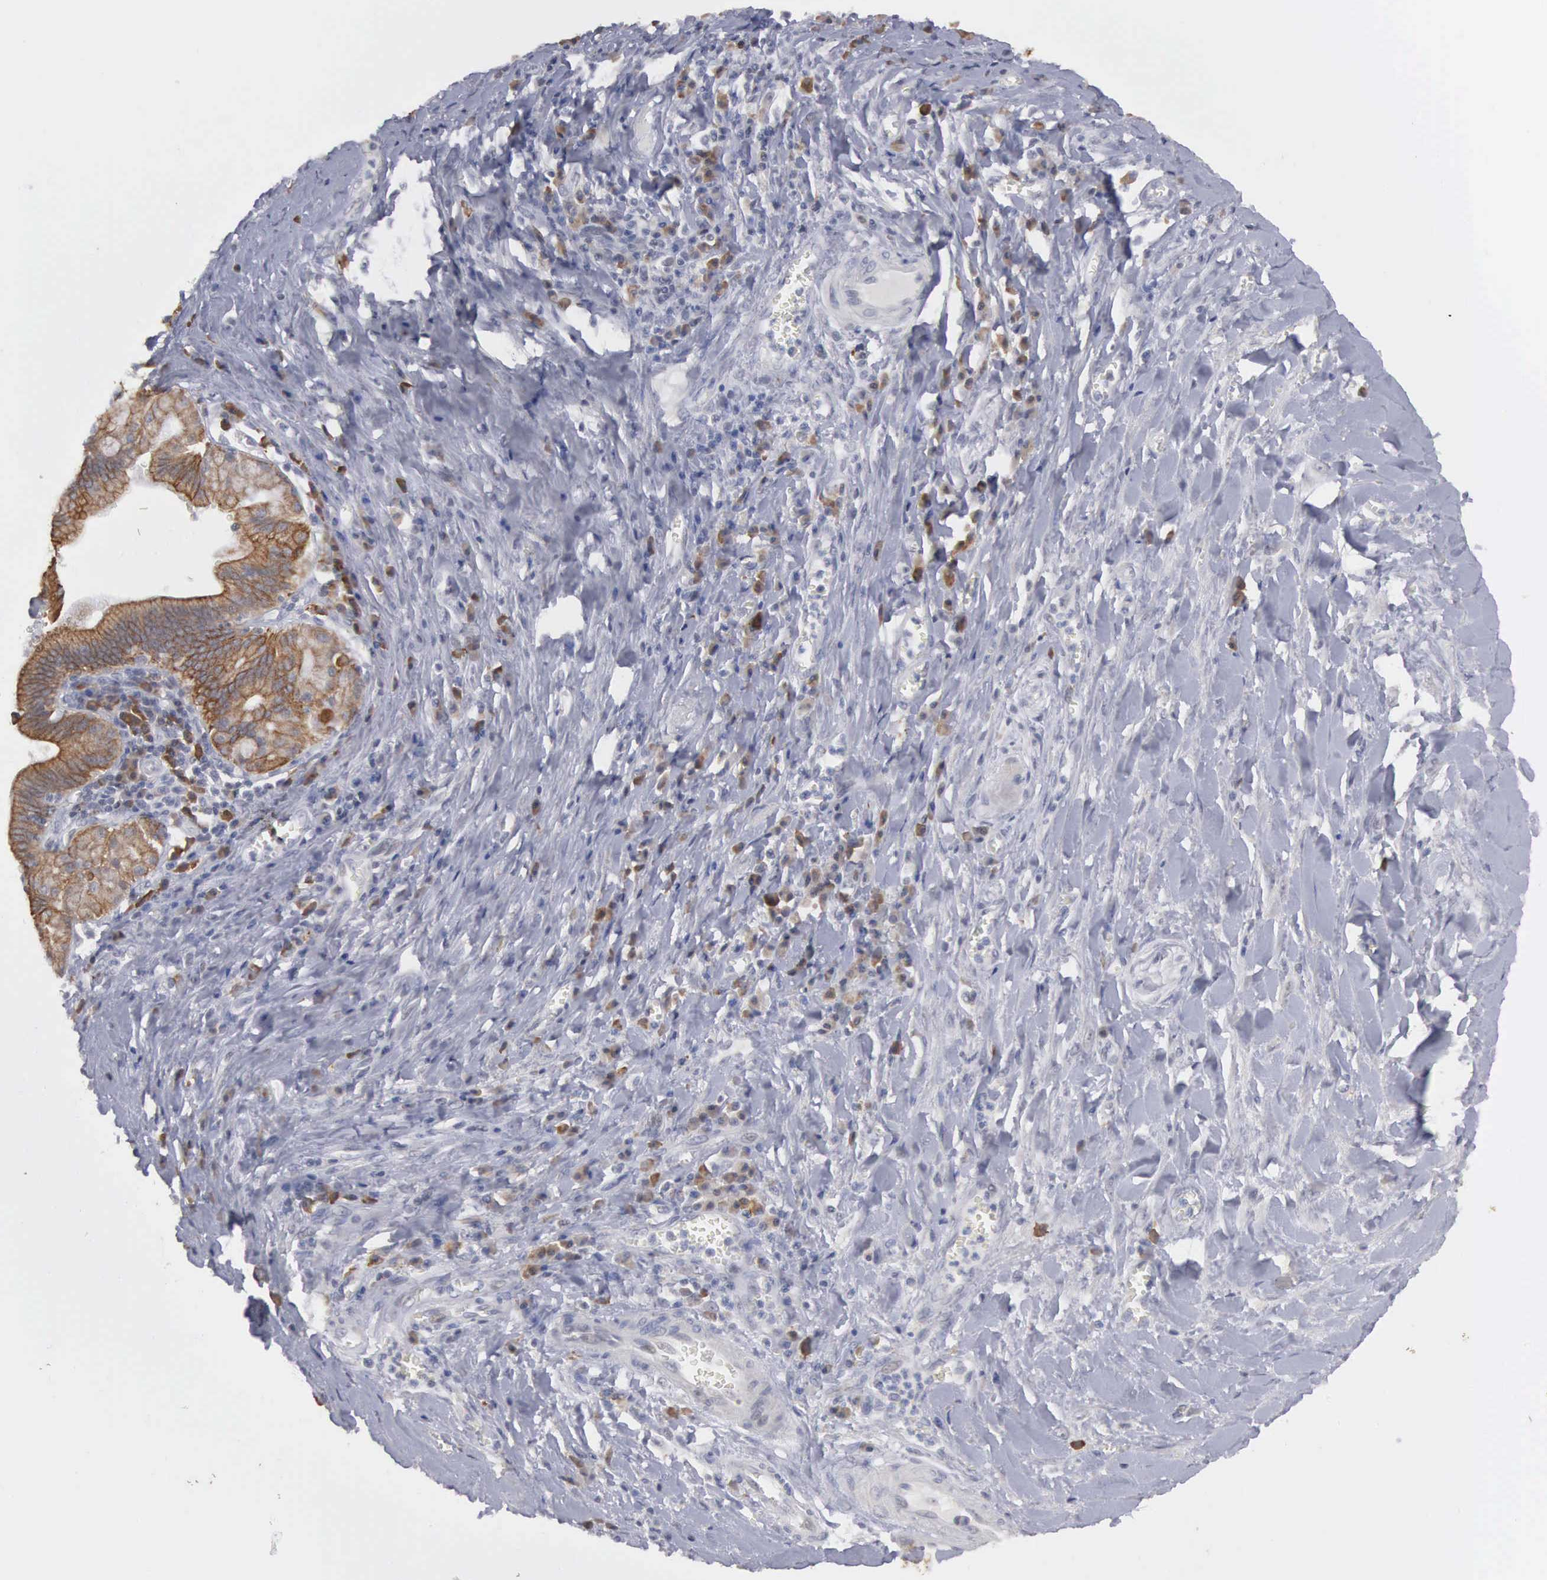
{"staining": {"intensity": "moderate", "quantity": "25%-75%", "location": "cytoplasmic/membranous"}, "tissue": "pancreatic cancer", "cell_type": "Tumor cells", "image_type": "cancer", "snomed": [{"axis": "morphology", "description": "Adenocarcinoma, NOS"}, {"axis": "topography", "description": "Pancreas"}], "caption": "Pancreatic adenocarcinoma stained with immunohistochemistry exhibits moderate cytoplasmic/membranous positivity in about 25%-75% of tumor cells.", "gene": "WDR89", "patient": {"sex": "male", "age": 69}}